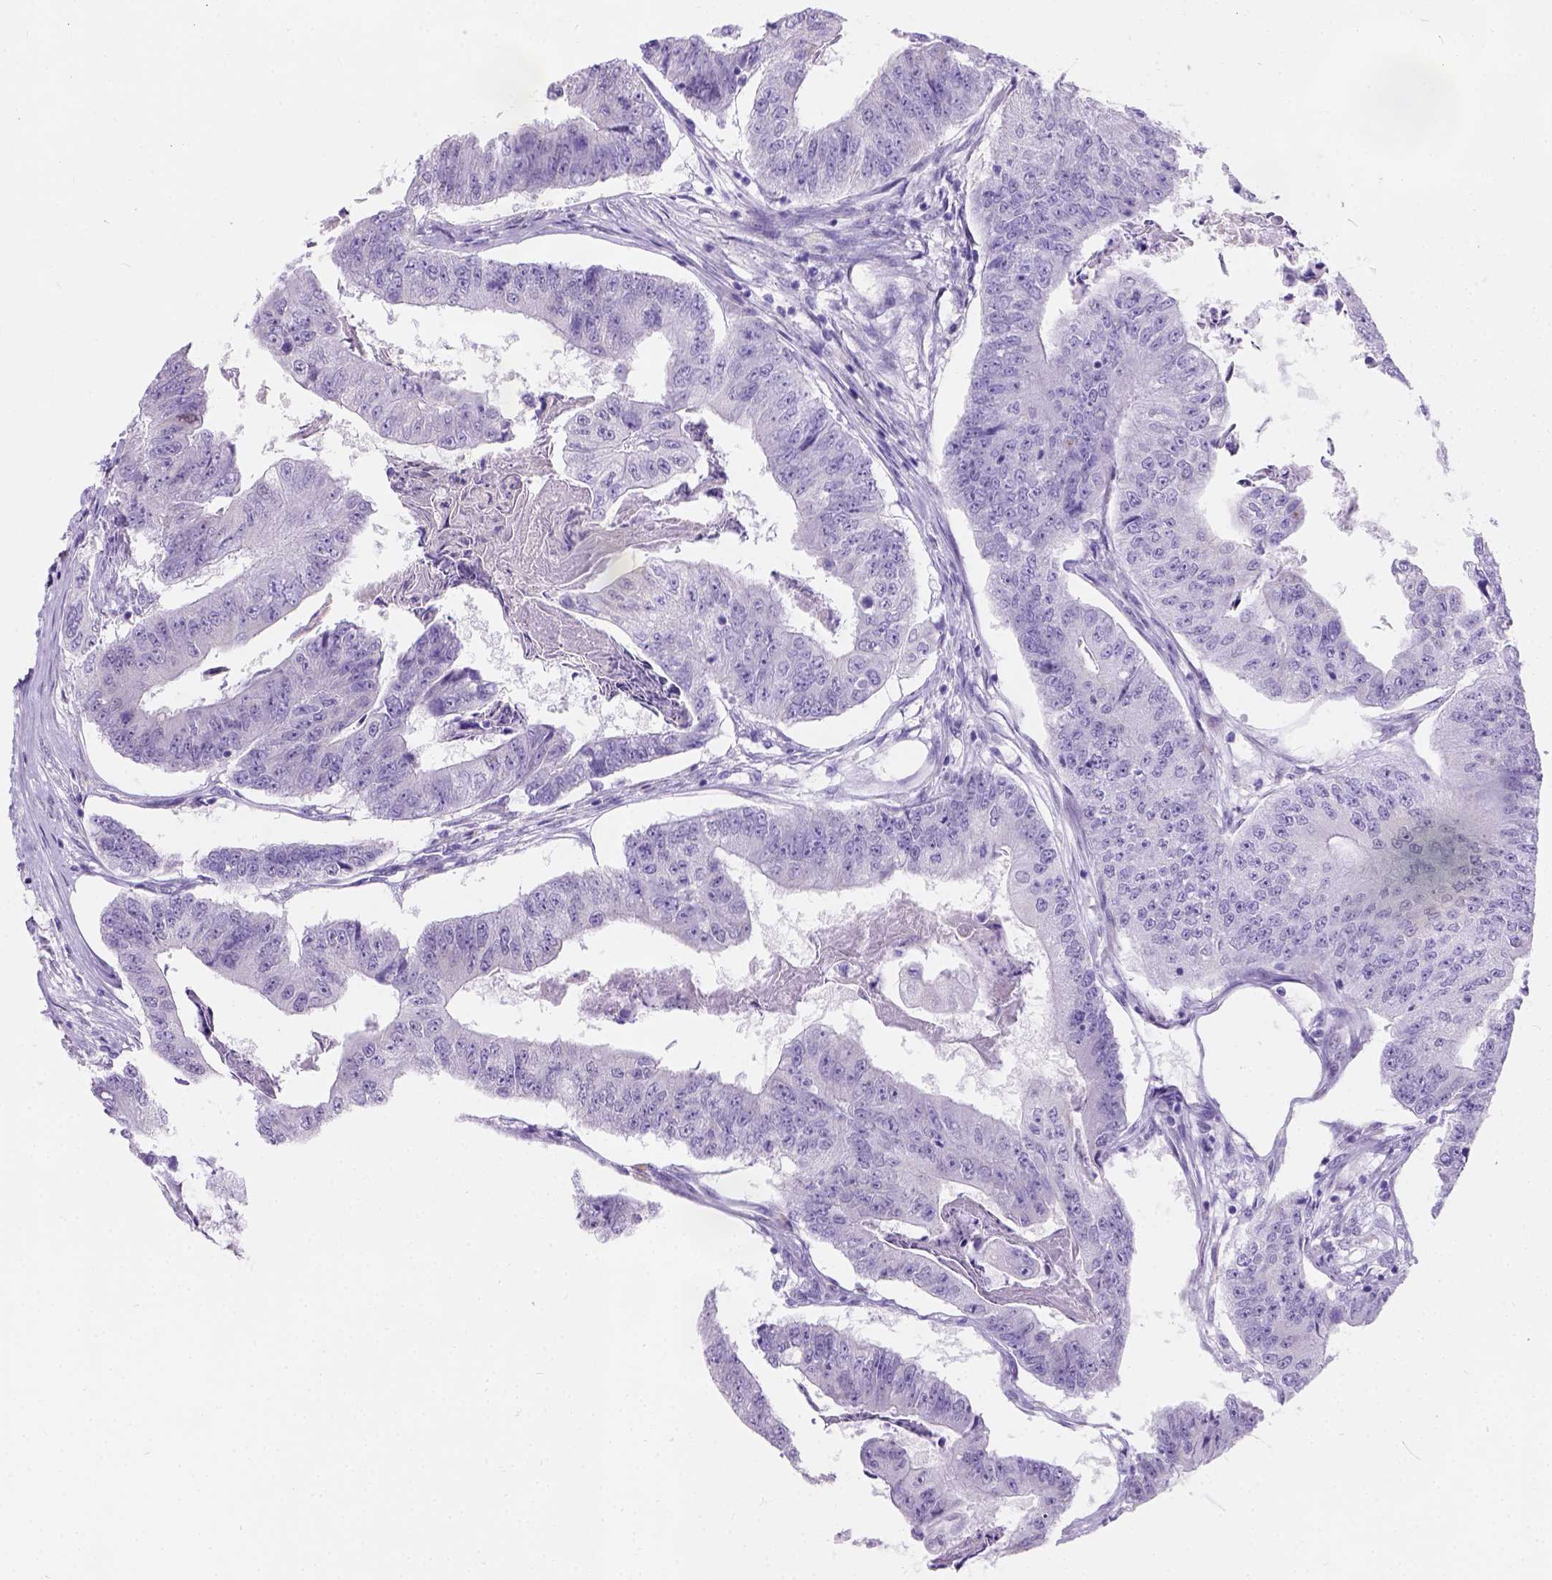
{"staining": {"intensity": "negative", "quantity": "none", "location": "none"}, "tissue": "colorectal cancer", "cell_type": "Tumor cells", "image_type": "cancer", "snomed": [{"axis": "morphology", "description": "Adenocarcinoma, NOS"}, {"axis": "topography", "description": "Colon"}], "caption": "DAB (3,3'-diaminobenzidine) immunohistochemical staining of human adenocarcinoma (colorectal) shows no significant expression in tumor cells.", "gene": "PHF7", "patient": {"sex": "female", "age": 67}}